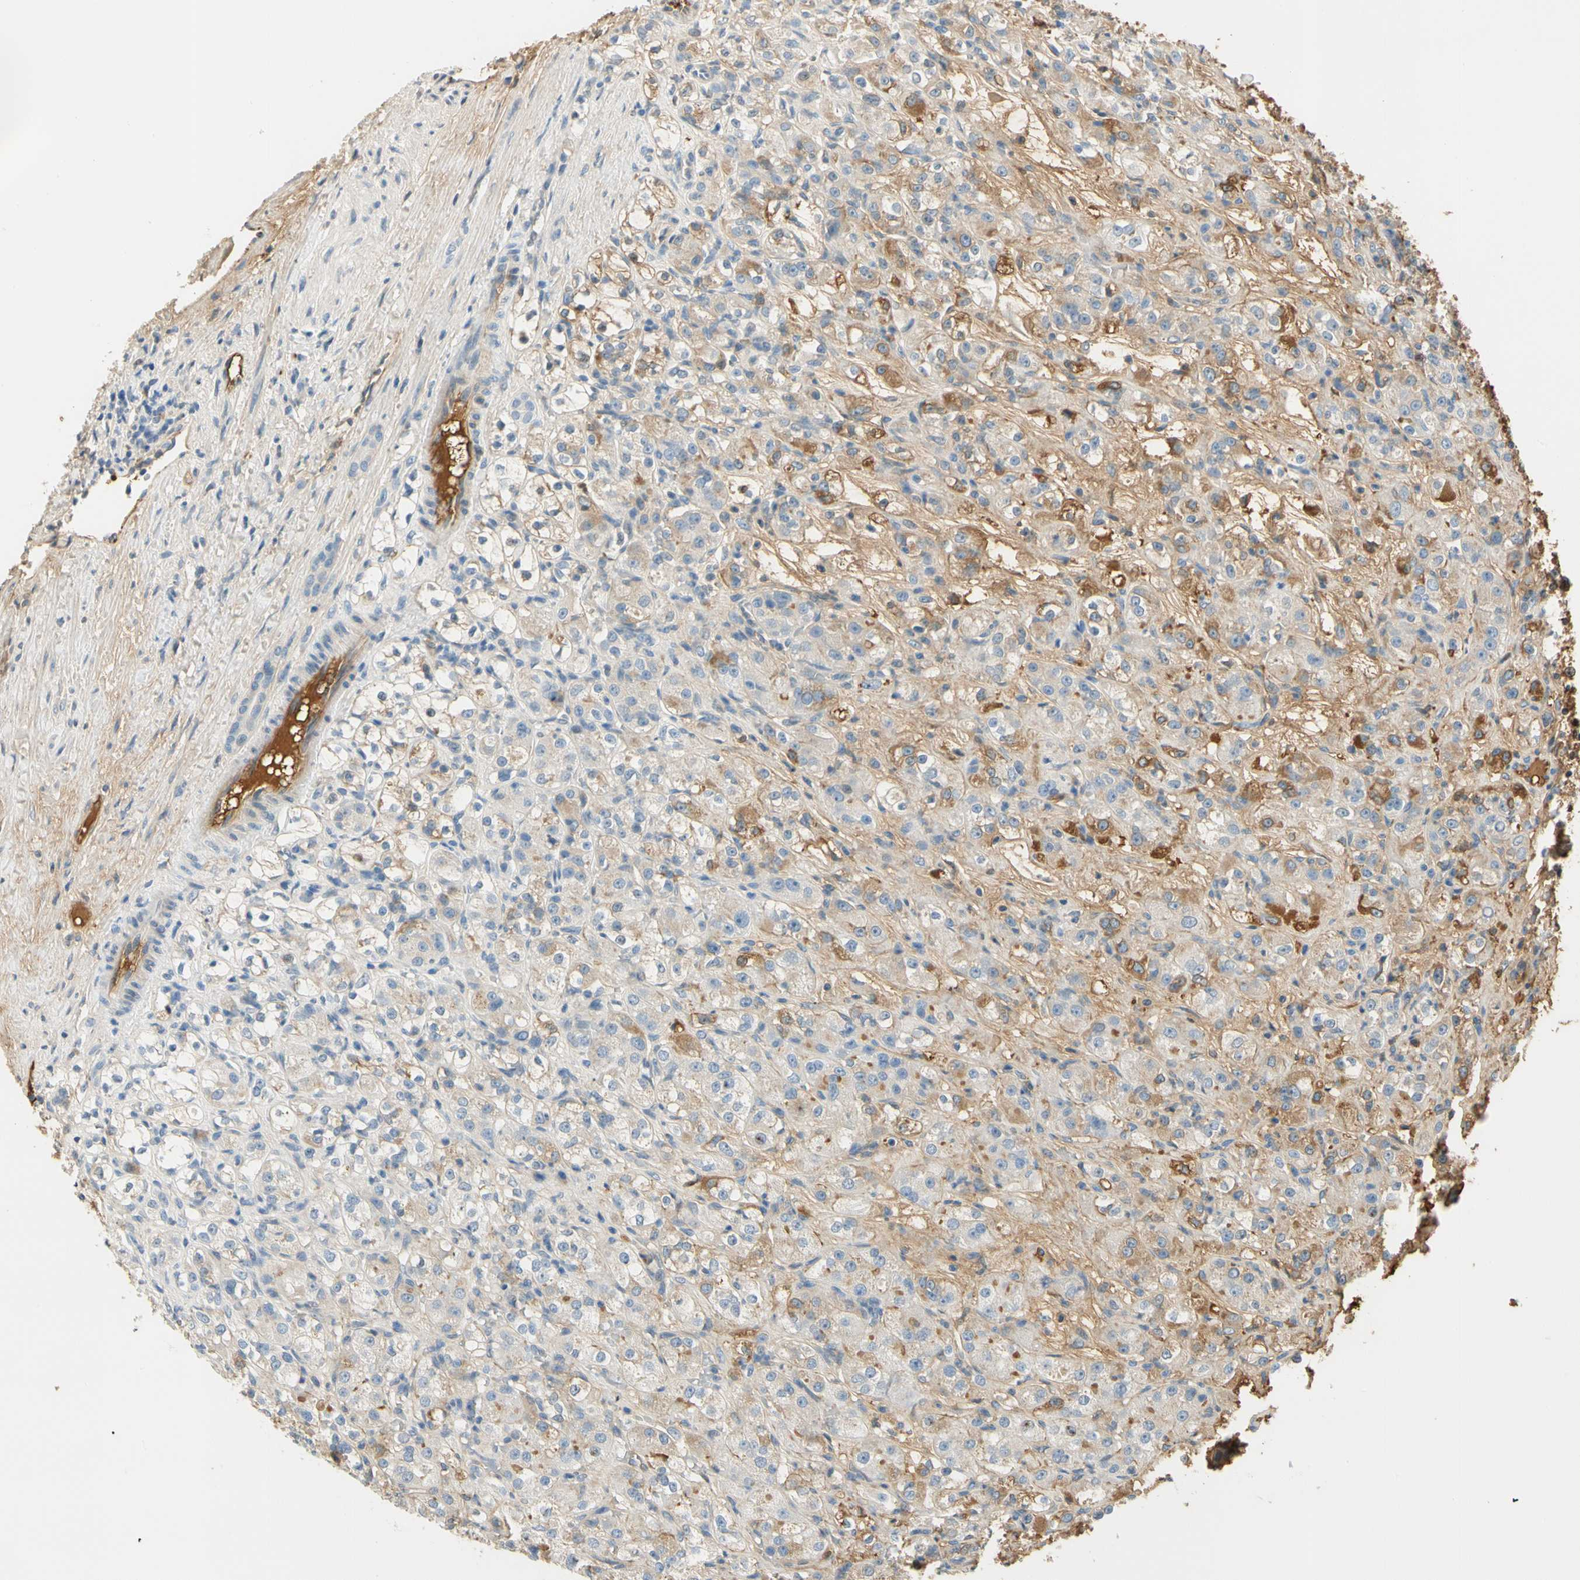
{"staining": {"intensity": "moderate", "quantity": ">75%", "location": "cytoplasmic/membranous"}, "tissue": "renal cancer", "cell_type": "Tumor cells", "image_type": "cancer", "snomed": [{"axis": "morphology", "description": "Normal tissue, NOS"}, {"axis": "morphology", "description": "Adenocarcinoma, NOS"}, {"axis": "topography", "description": "Kidney"}], "caption": "Adenocarcinoma (renal) stained with DAB (3,3'-diaminobenzidine) immunohistochemistry reveals medium levels of moderate cytoplasmic/membranous staining in approximately >75% of tumor cells. (DAB (3,3'-diaminobenzidine) IHC, brown staining for protein, blue staining for nuclei).", "gene": "LAMB3", "patient": {"sex": "male", "age": 61}}